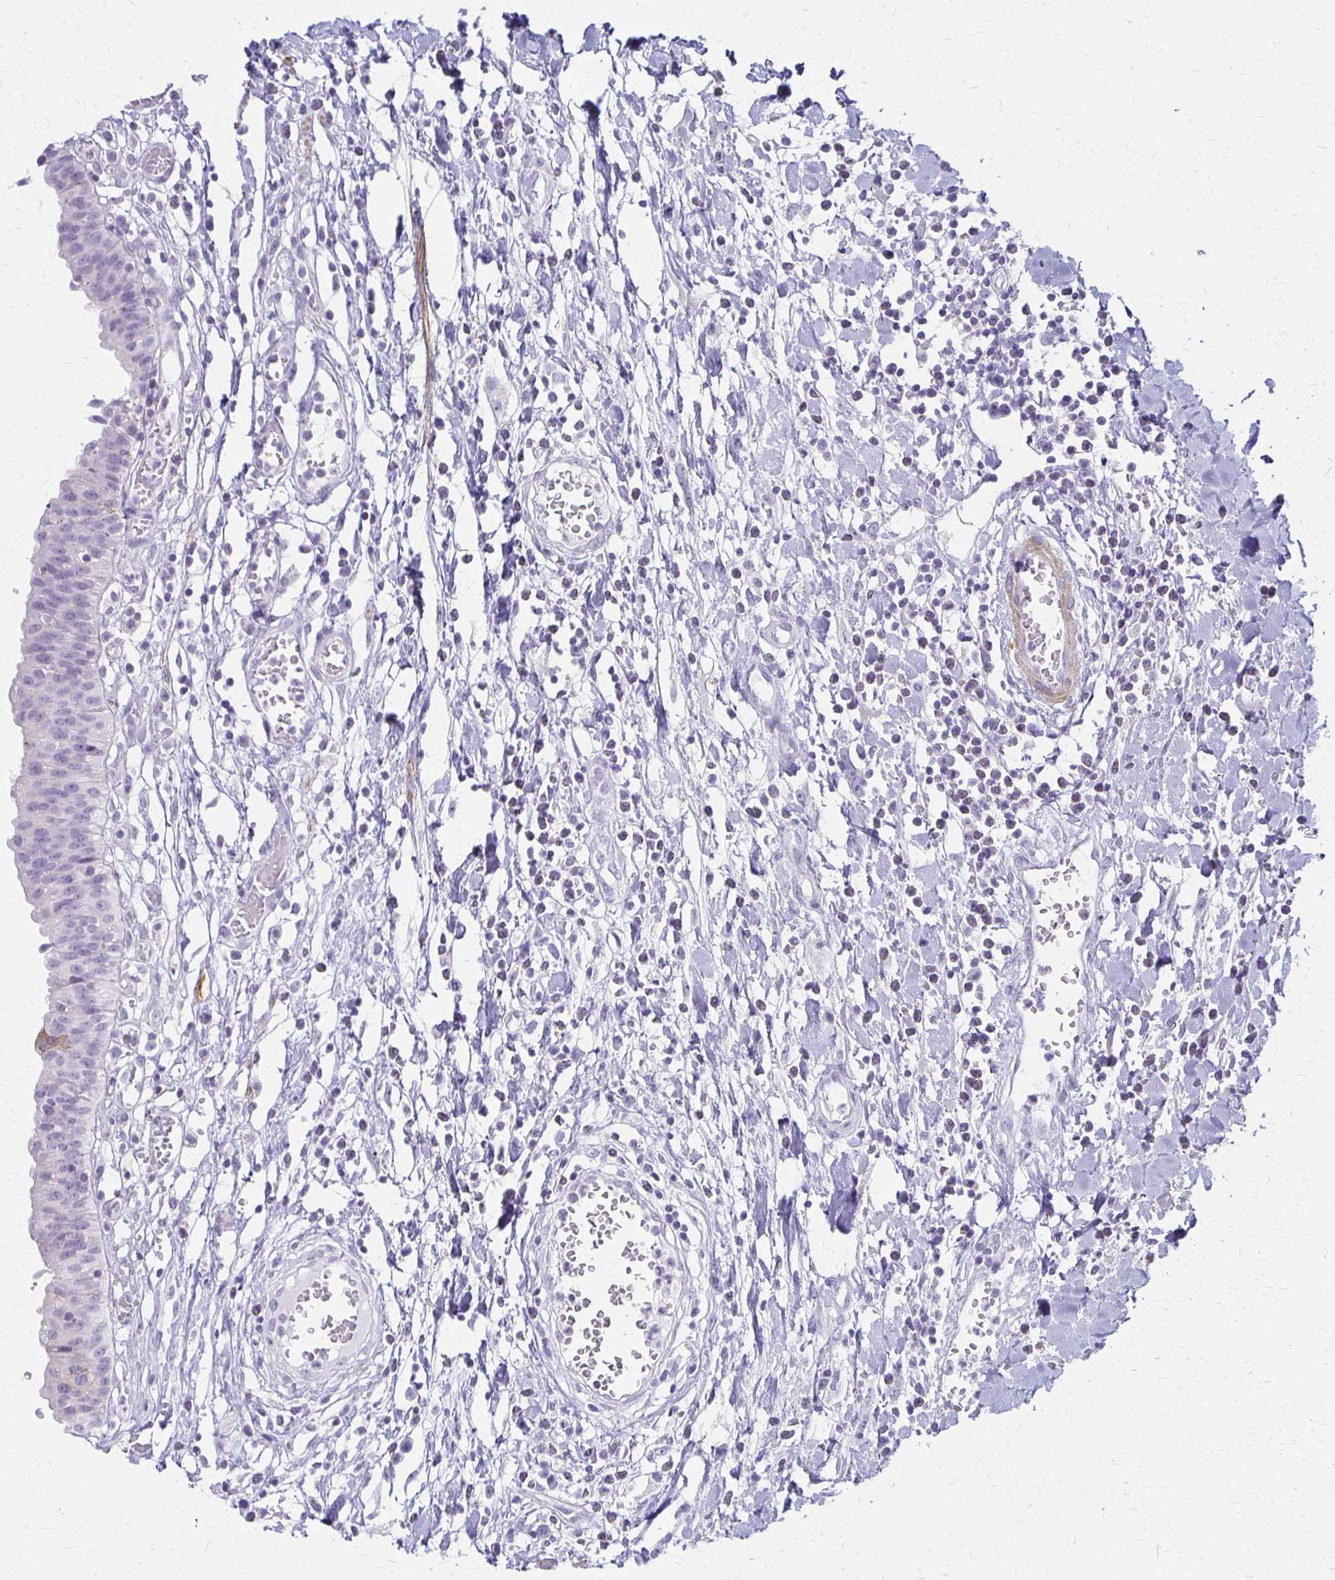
{"staining": {"intensity": "strong", "quantity": "<25%", "location": "cytoplasmic/membranous"}, "tissue": "urinary bladder", "cell_type": "Urothelial cells", "image_type": "normal", "snomed": [{"axis": "morphology", "description": "Normal tissue, NOS"}, {"axis": "topography", "description": "Urinary bladder"}], "caption": "Urinary bladder was stained to show a protein in brown. There is medium levels of strong cytoplasmic/membranous positivity in about <25% of urothelial cells. (brown staining indicates protein expression, while blue staining denotes nuclei).", "gene": "IVL", "patient": {"sex": "male", "age": 64}}